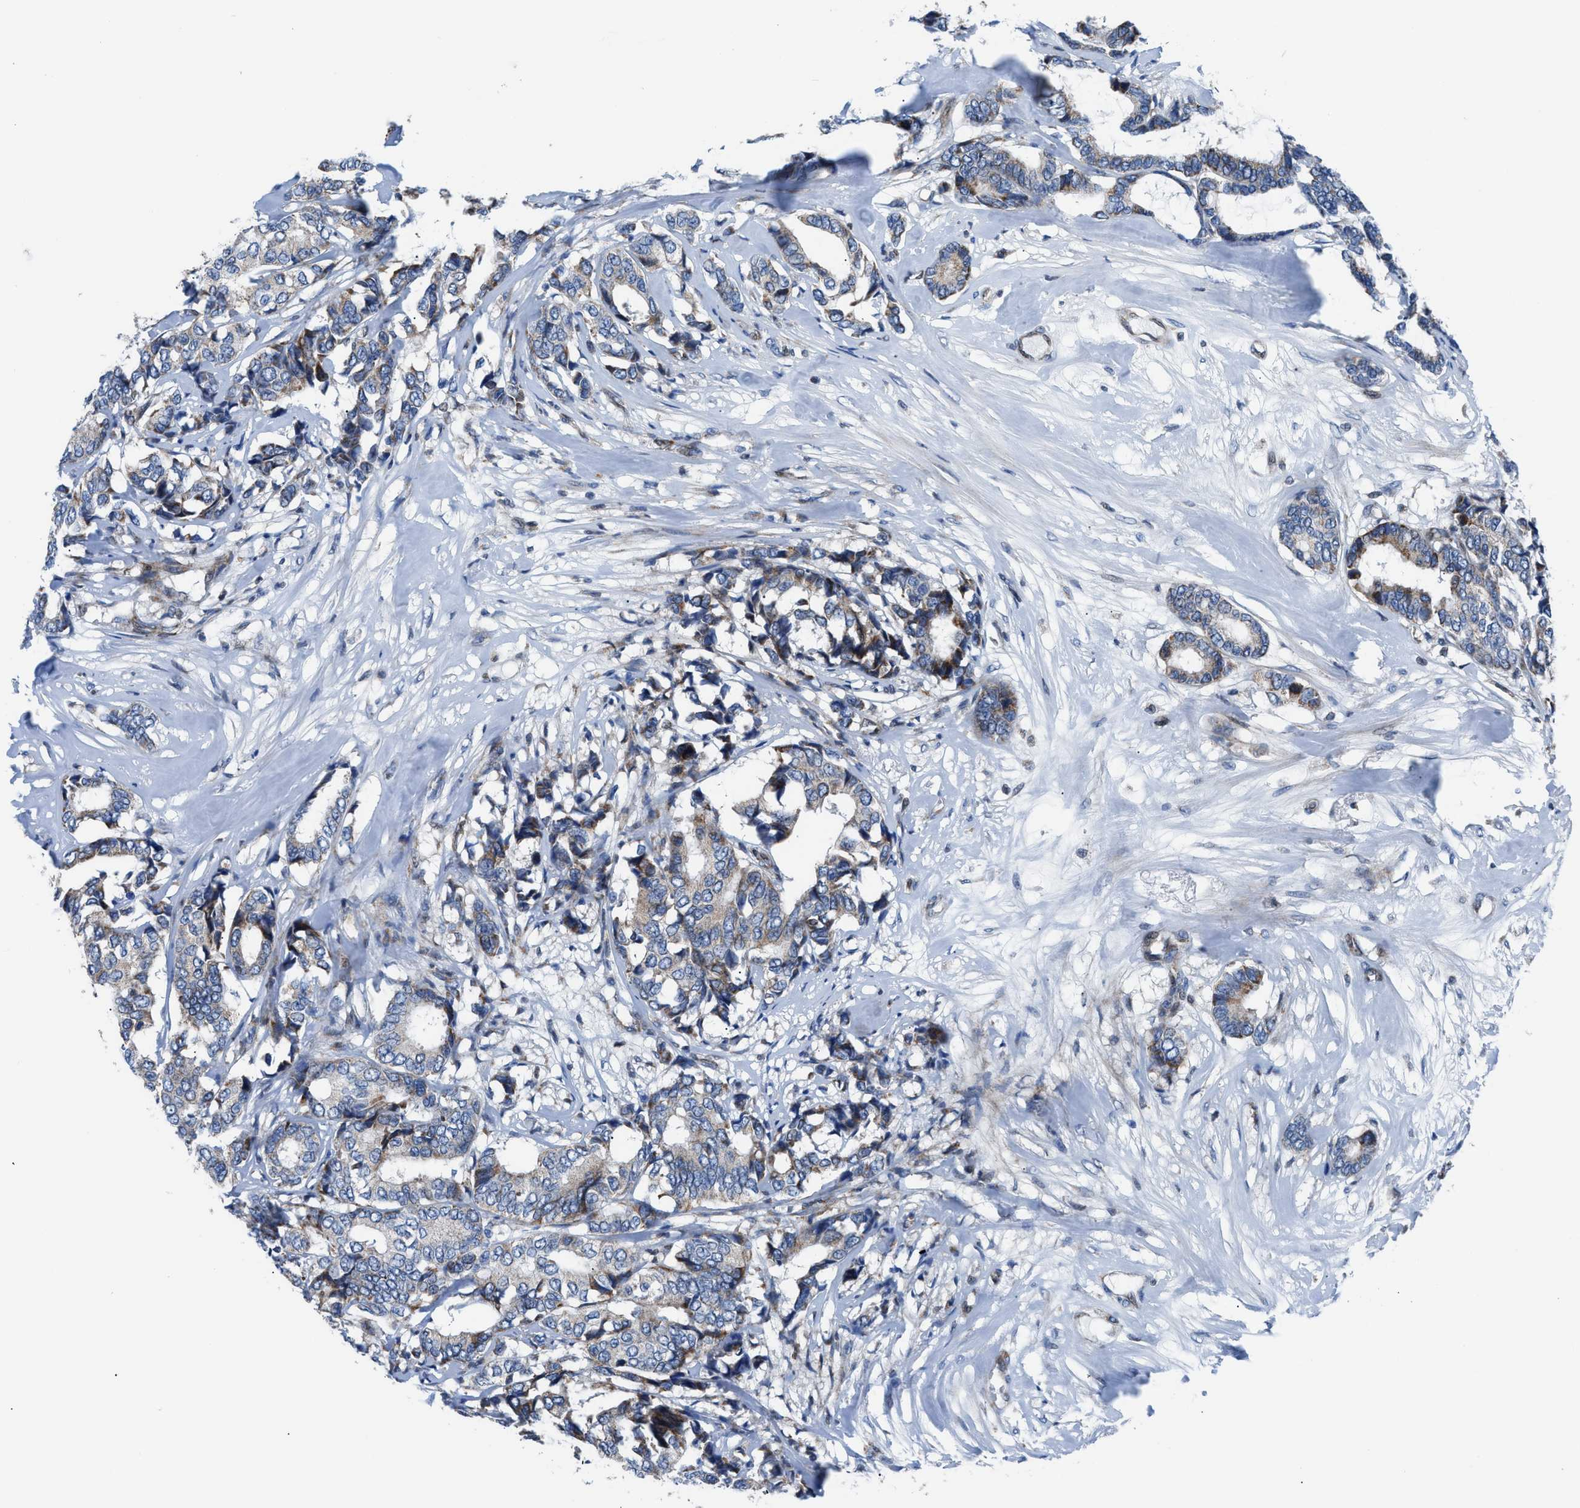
{"staining": {"intensity": "moderate", "quantity": "<25%", "location": "cytoplasmic/membranous"}, "tissue": "breast cancer", "cell_type": "Tumor cells", "image_type": "cancer", "snomed": [{"axis": "morphology", "description": "Duct carcinoma"}, {"axis": "topography", "description": "Breast"}], "caption": "IHC (DAB) staining of invasive ductal carcinoma (breast) demonstrates moderate cytoplasmic/membranous protein positivity in about <25% of tumor cells.", "gene": "LMO2", "patient": {"sex": "female", "age": 87}}